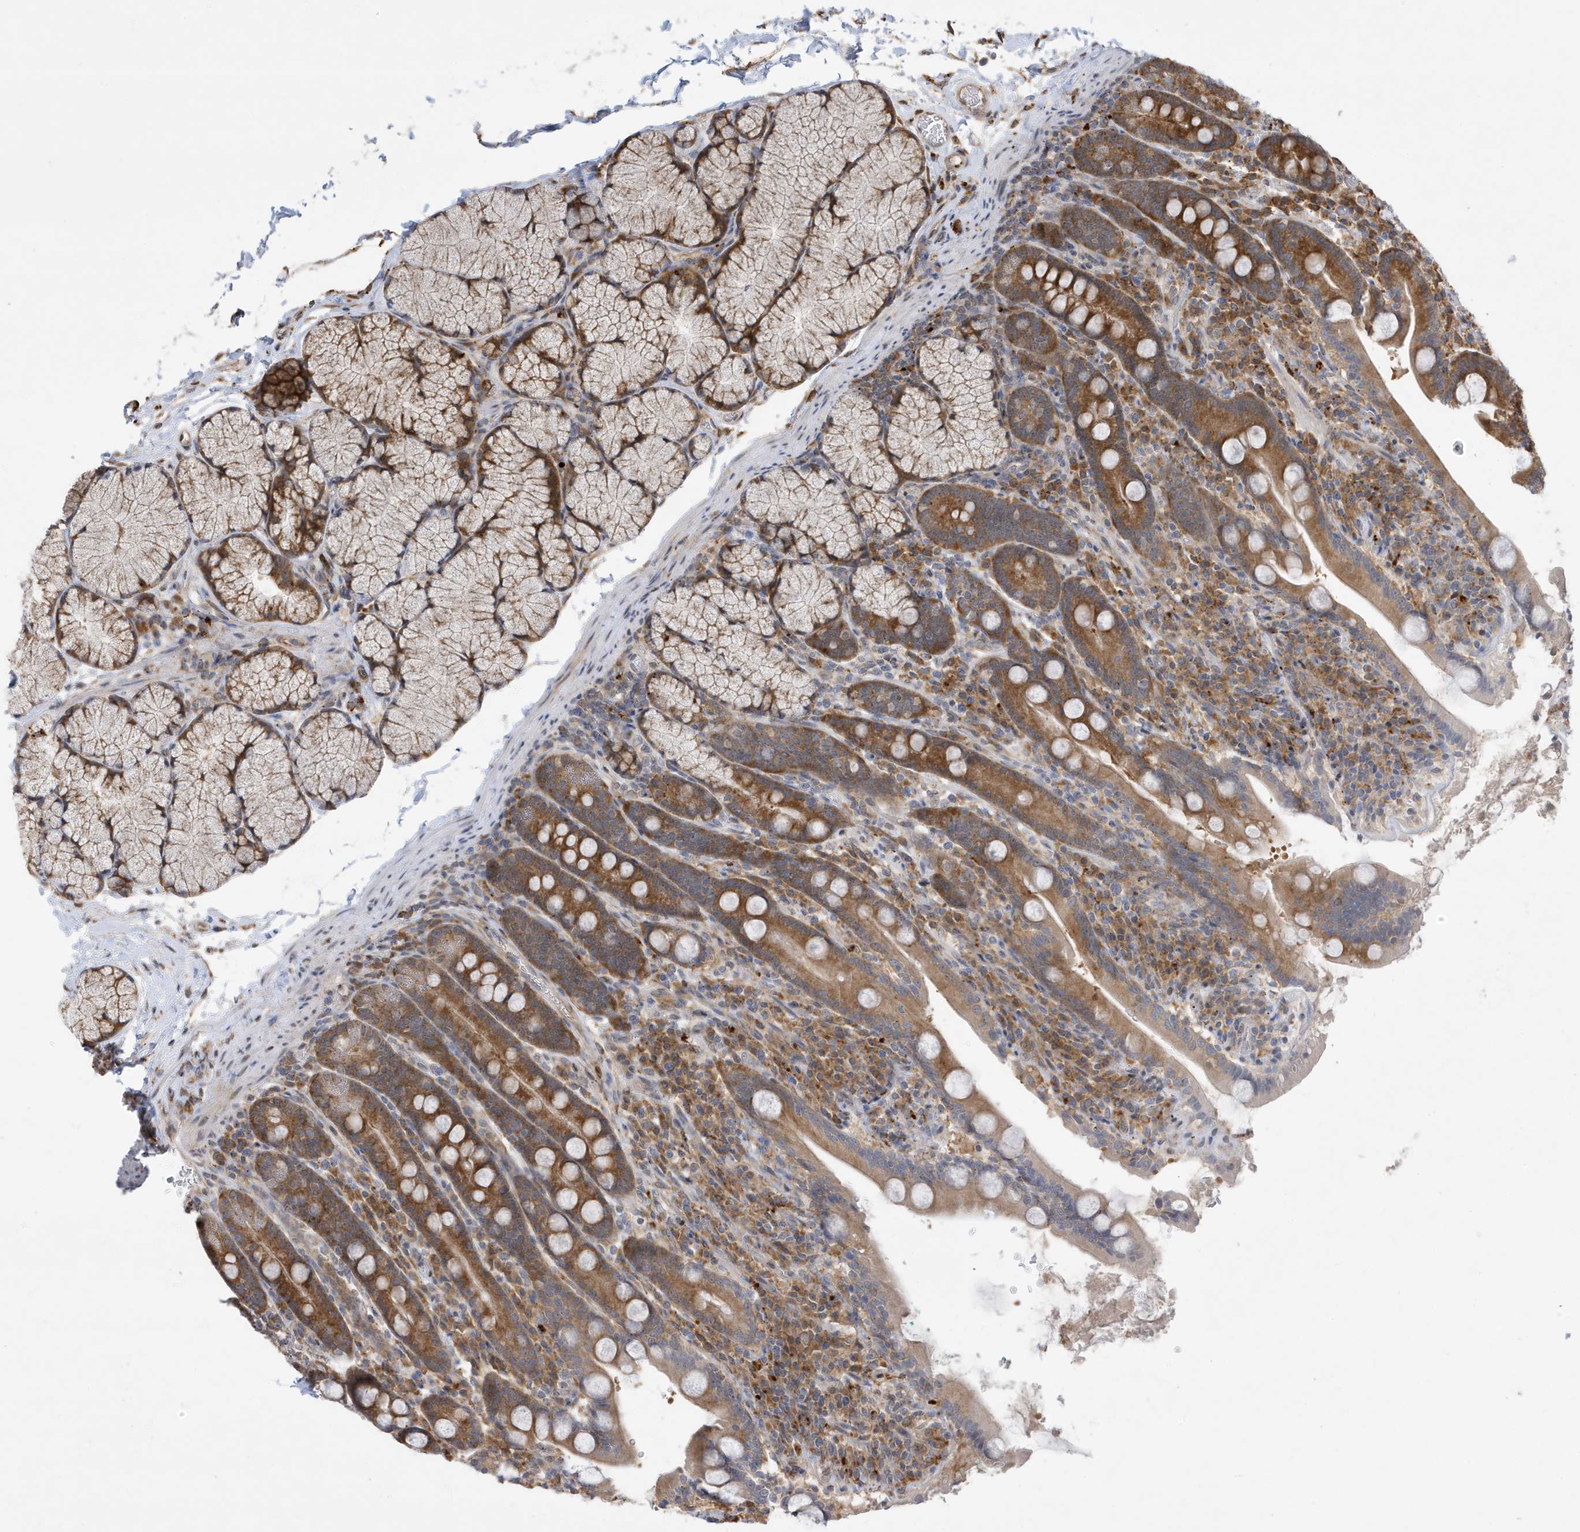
{"staining": {"intensity": "moderate", "quantity": ">75%", "location": "cytoplasmic/membranous"}, "tissue": "duodenum", "cell_type": "Glandular cells", "image_type": "normal", "snomed": [{"axis": "morphology", "description": "Normal tissue, NOS"}, {"axis": "topography", "description": "Duodenum"}], "caption": "Brown immunohistochemical staining in normal duodenum reveals moderate cytoplasmic/membranous staining in approximately >75% of glandular cells.", "gene": "ZNF507", "patient": {"sex": "male", "age": 35}}